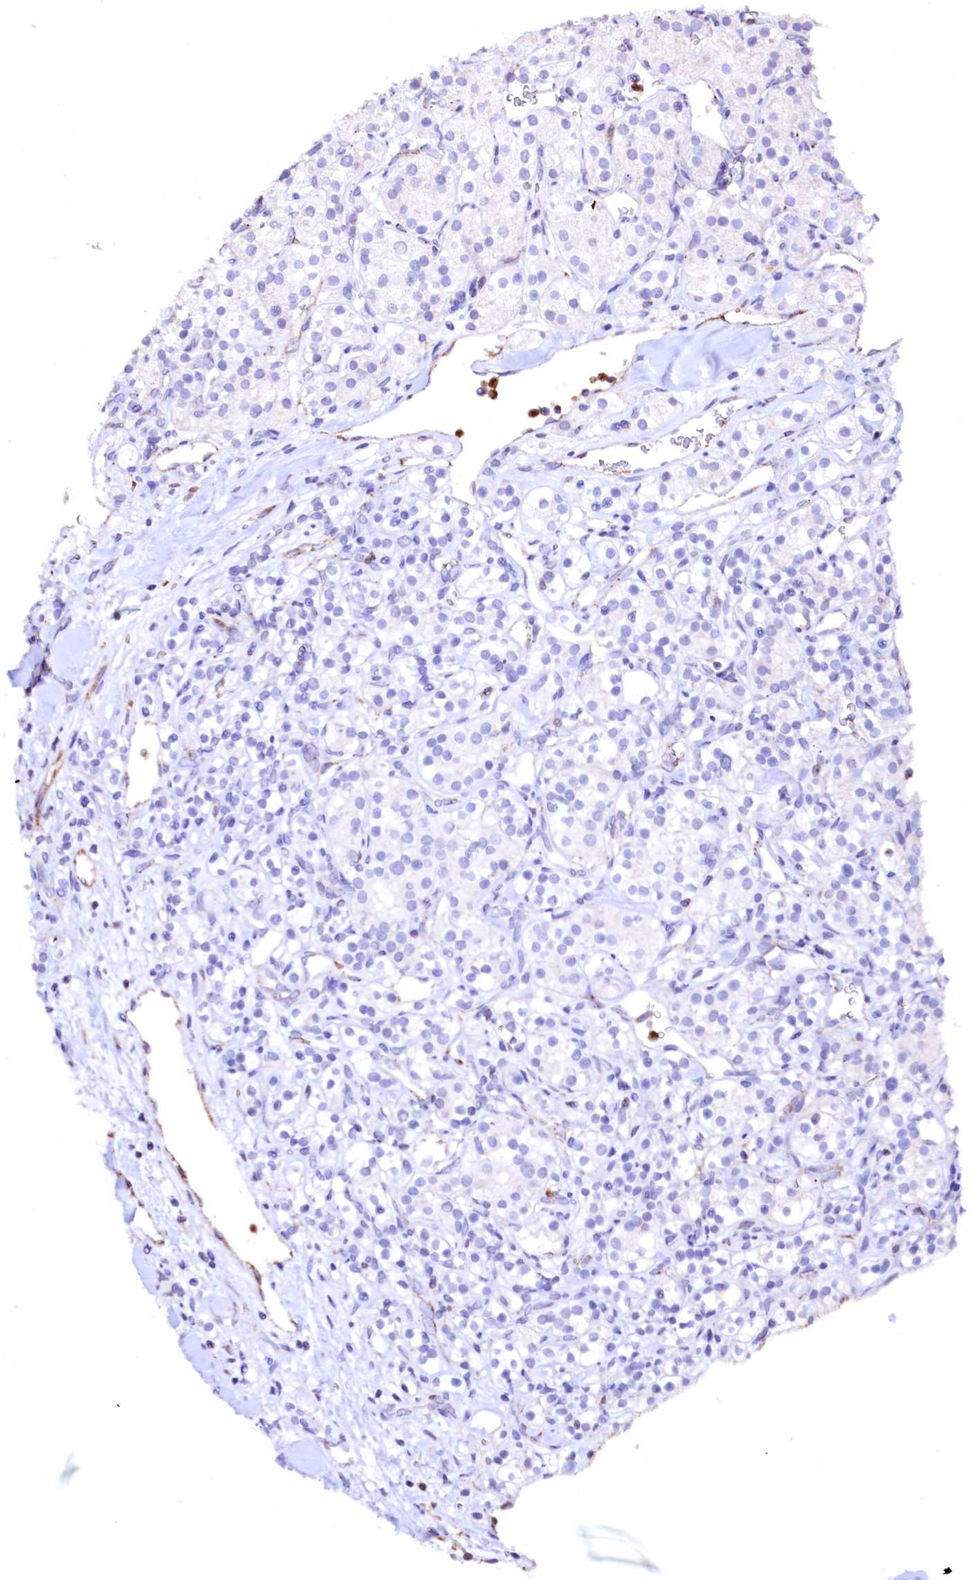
{"staining": {"intensity": "negative", "quantity": "none", "location": "none"}, "tissue": "renal cancer", "cell_type": "Tumor cells", "image_type": "cancer", "snomed": [{"axis": "morphology", "description": "Adenocarcinoma, NOS"}, {"axis": "topography", "description": "Kidney"}], "caption": "Immunohistochemical staining of human renal adenocarcinoma displays no significant positivity in tumor cells.", "gene": "RAB27A", "patient": {"sex": "male", "age": 77}}